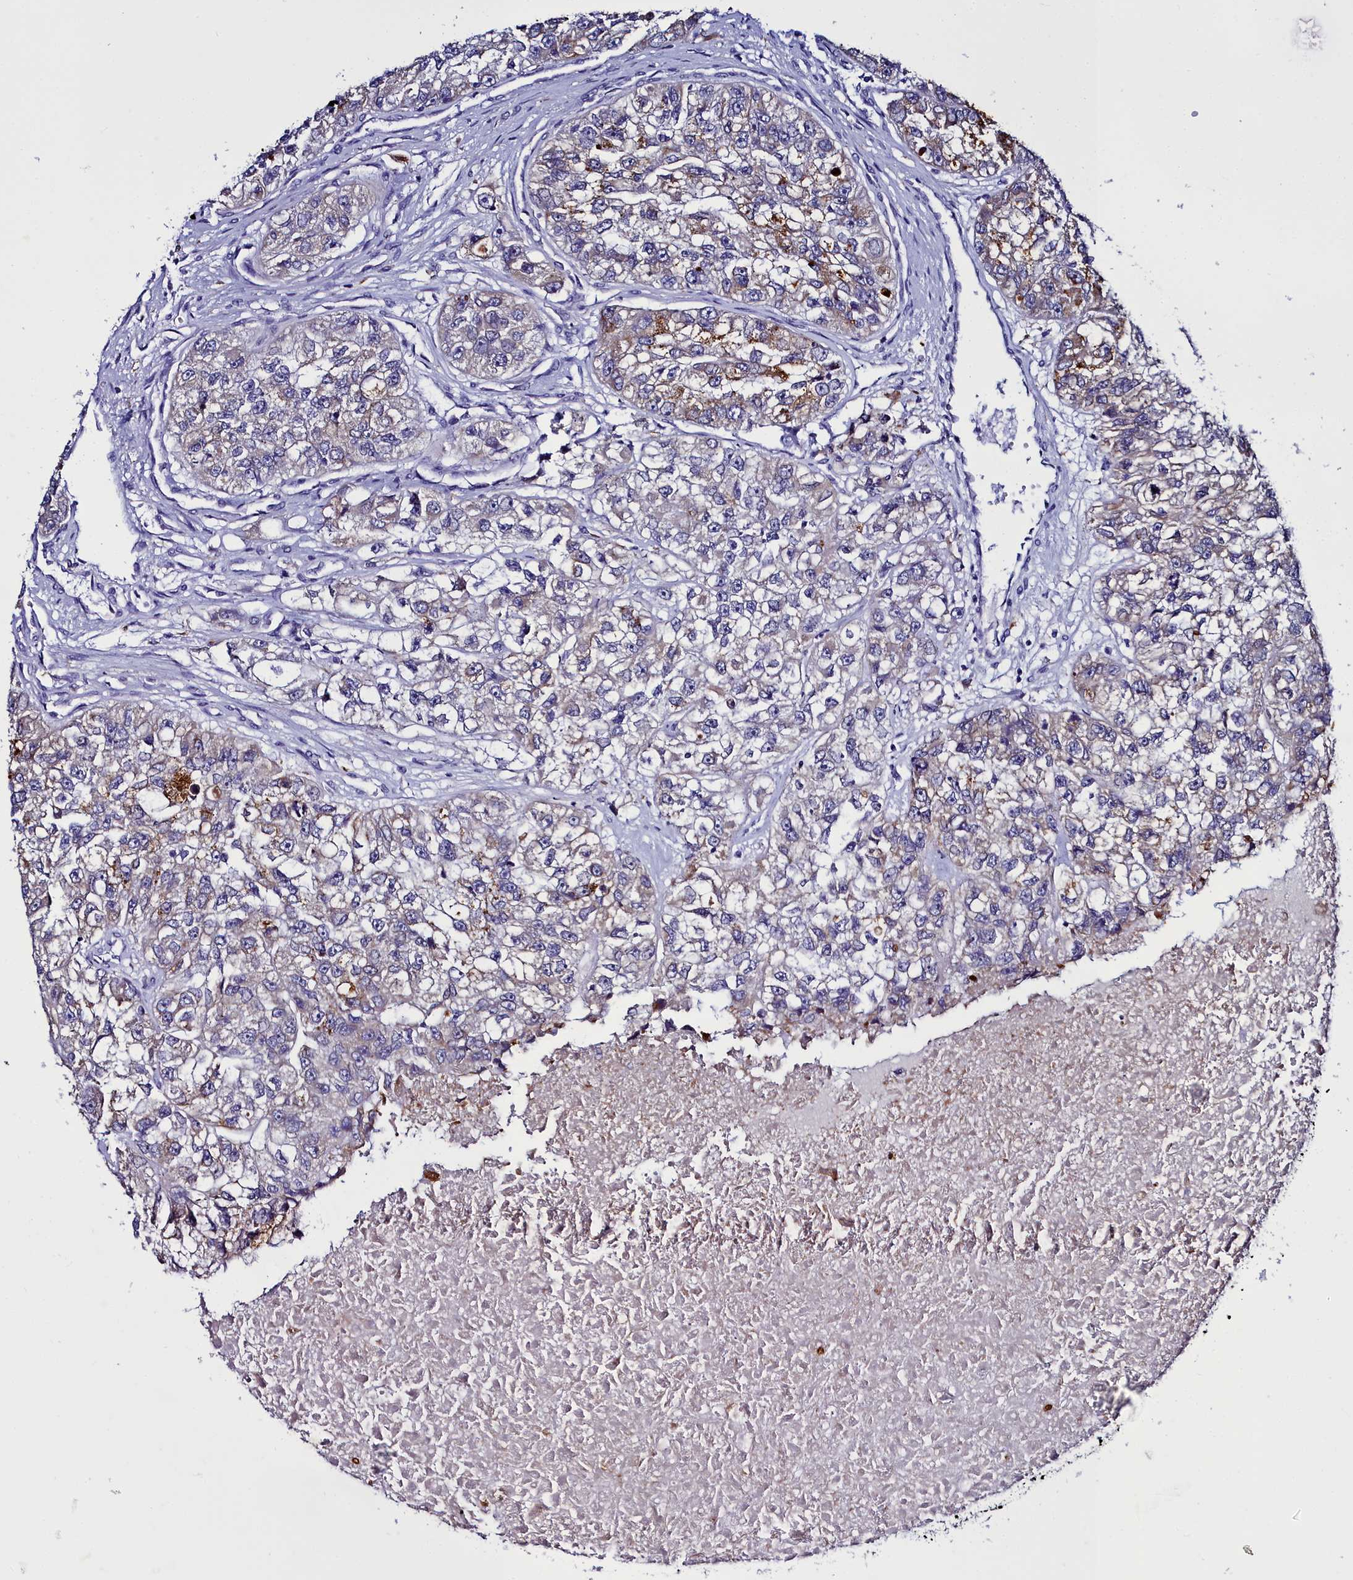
{"staining": {"intensity": "moderate", "quantity": "<25%", "location": "cytoplasmic/membranous"}, "tissue": "renal cancer", "cell_type": "Tumor cells", "image_type": "cancer", "snomed": [{"axis": "morphology", "description": "Adenocarcinoma, NOS"}, {"axis": "topography", "description": "Kidney"}], "caption": "This photomicrograph exhibits immunohistochemistry (IHC) staining of adenocarcinoma (renal), with low moderate cytoplasmic/membranous positivity in about <25% of tumor cells.", "gene": "ELAPOR2", "patient": {"sex": "male", "age": 63}}